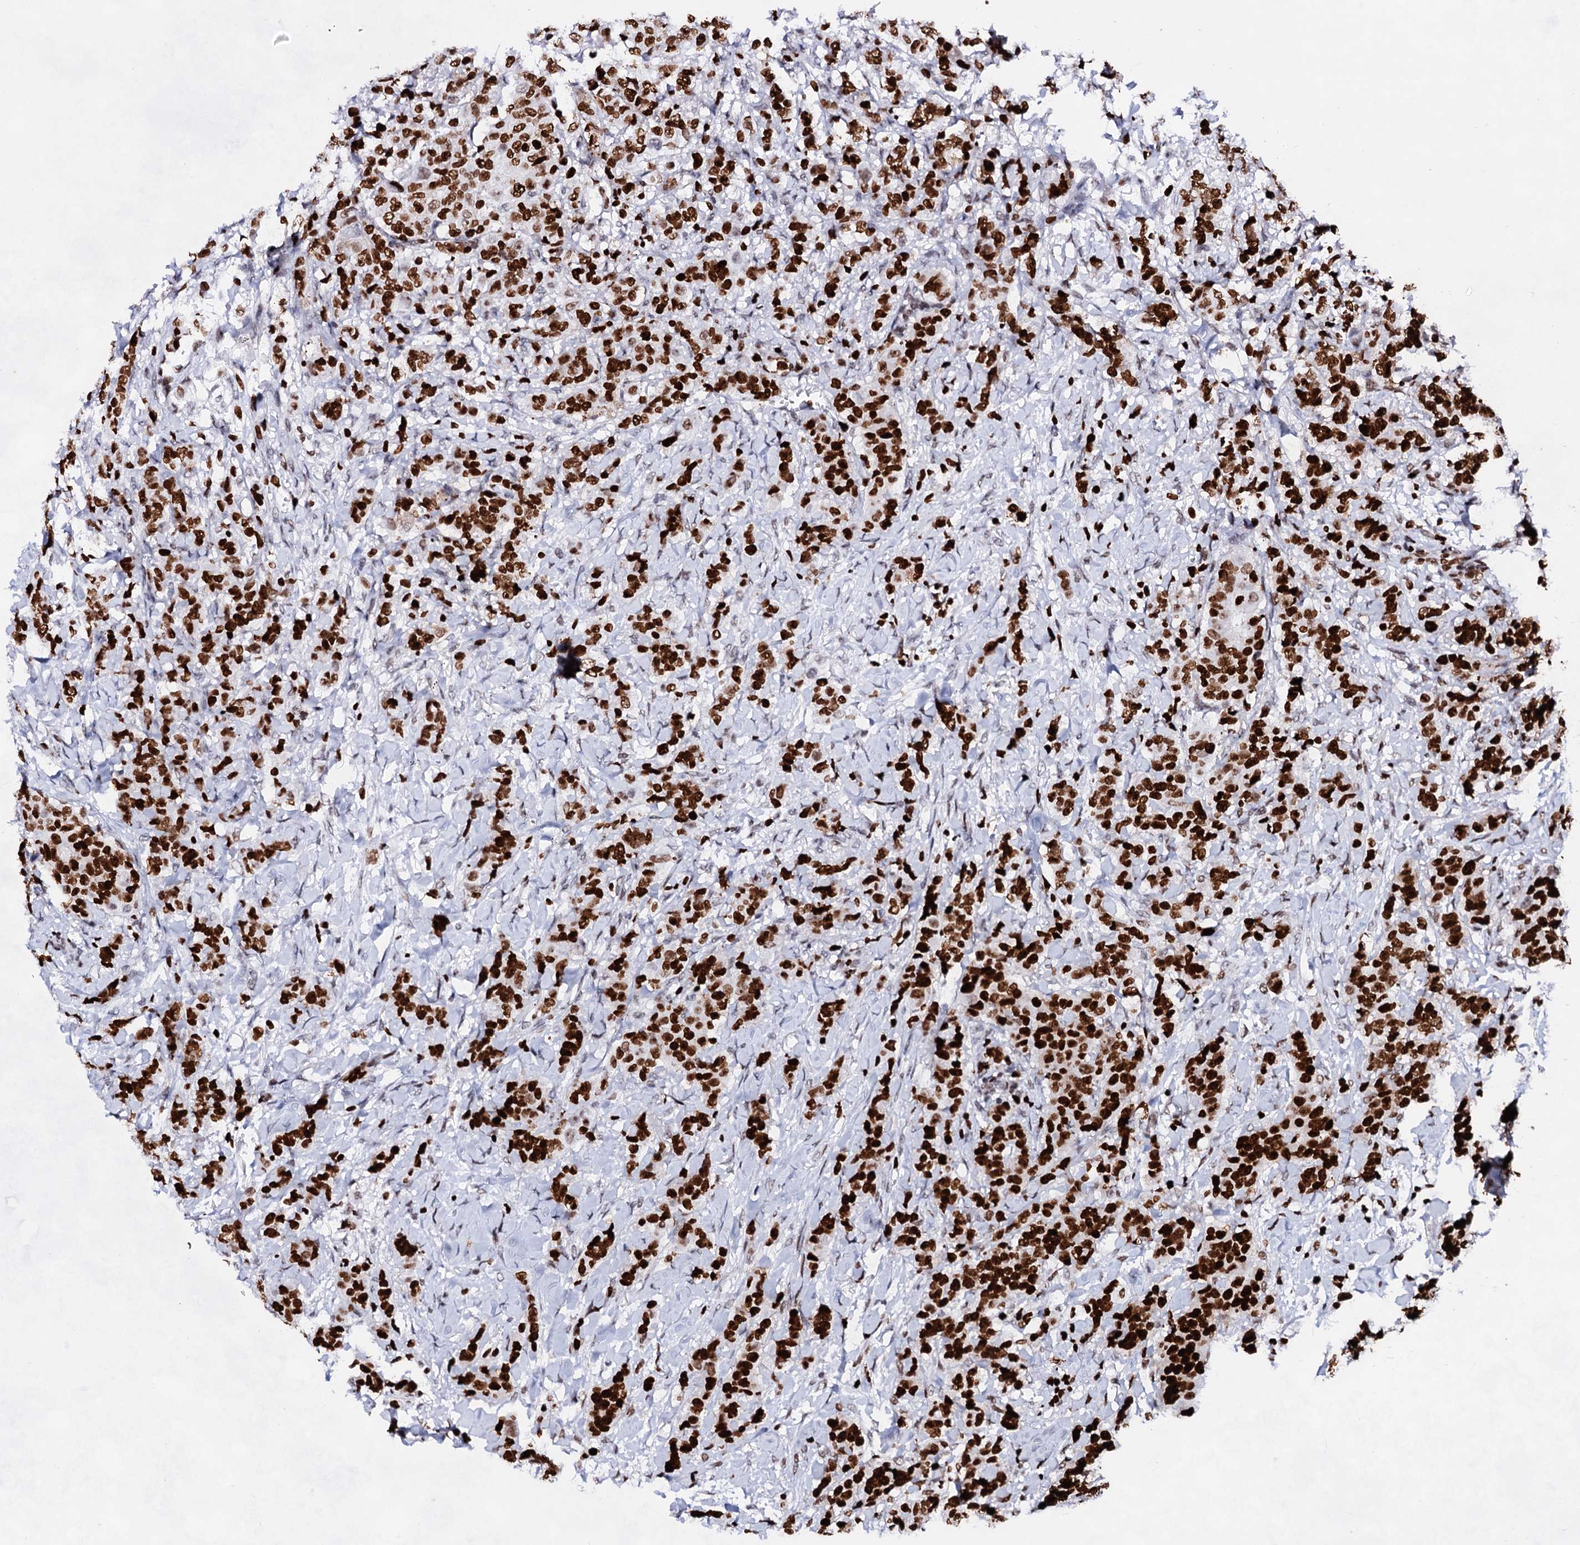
{"staining": {"intensity": "strong", "quantity": ">75%", "location": "nuclear"}, "tissue": "breast cancer", "cell_type": "Tumor cells", "image_type": "cancer", "snomed": [{"axis": "morphology", "description": "Duct carcinoma"}, {"axis": "topography", "description": "Breast"}], "caption": "An image showing strong nuclear positivity in approximately >75% of tumor cells in breast cancer, as visualized by brown immunohistochemical staining.", "gene": "HMGB2", "patient": {"sex": "female", "age": 40}}